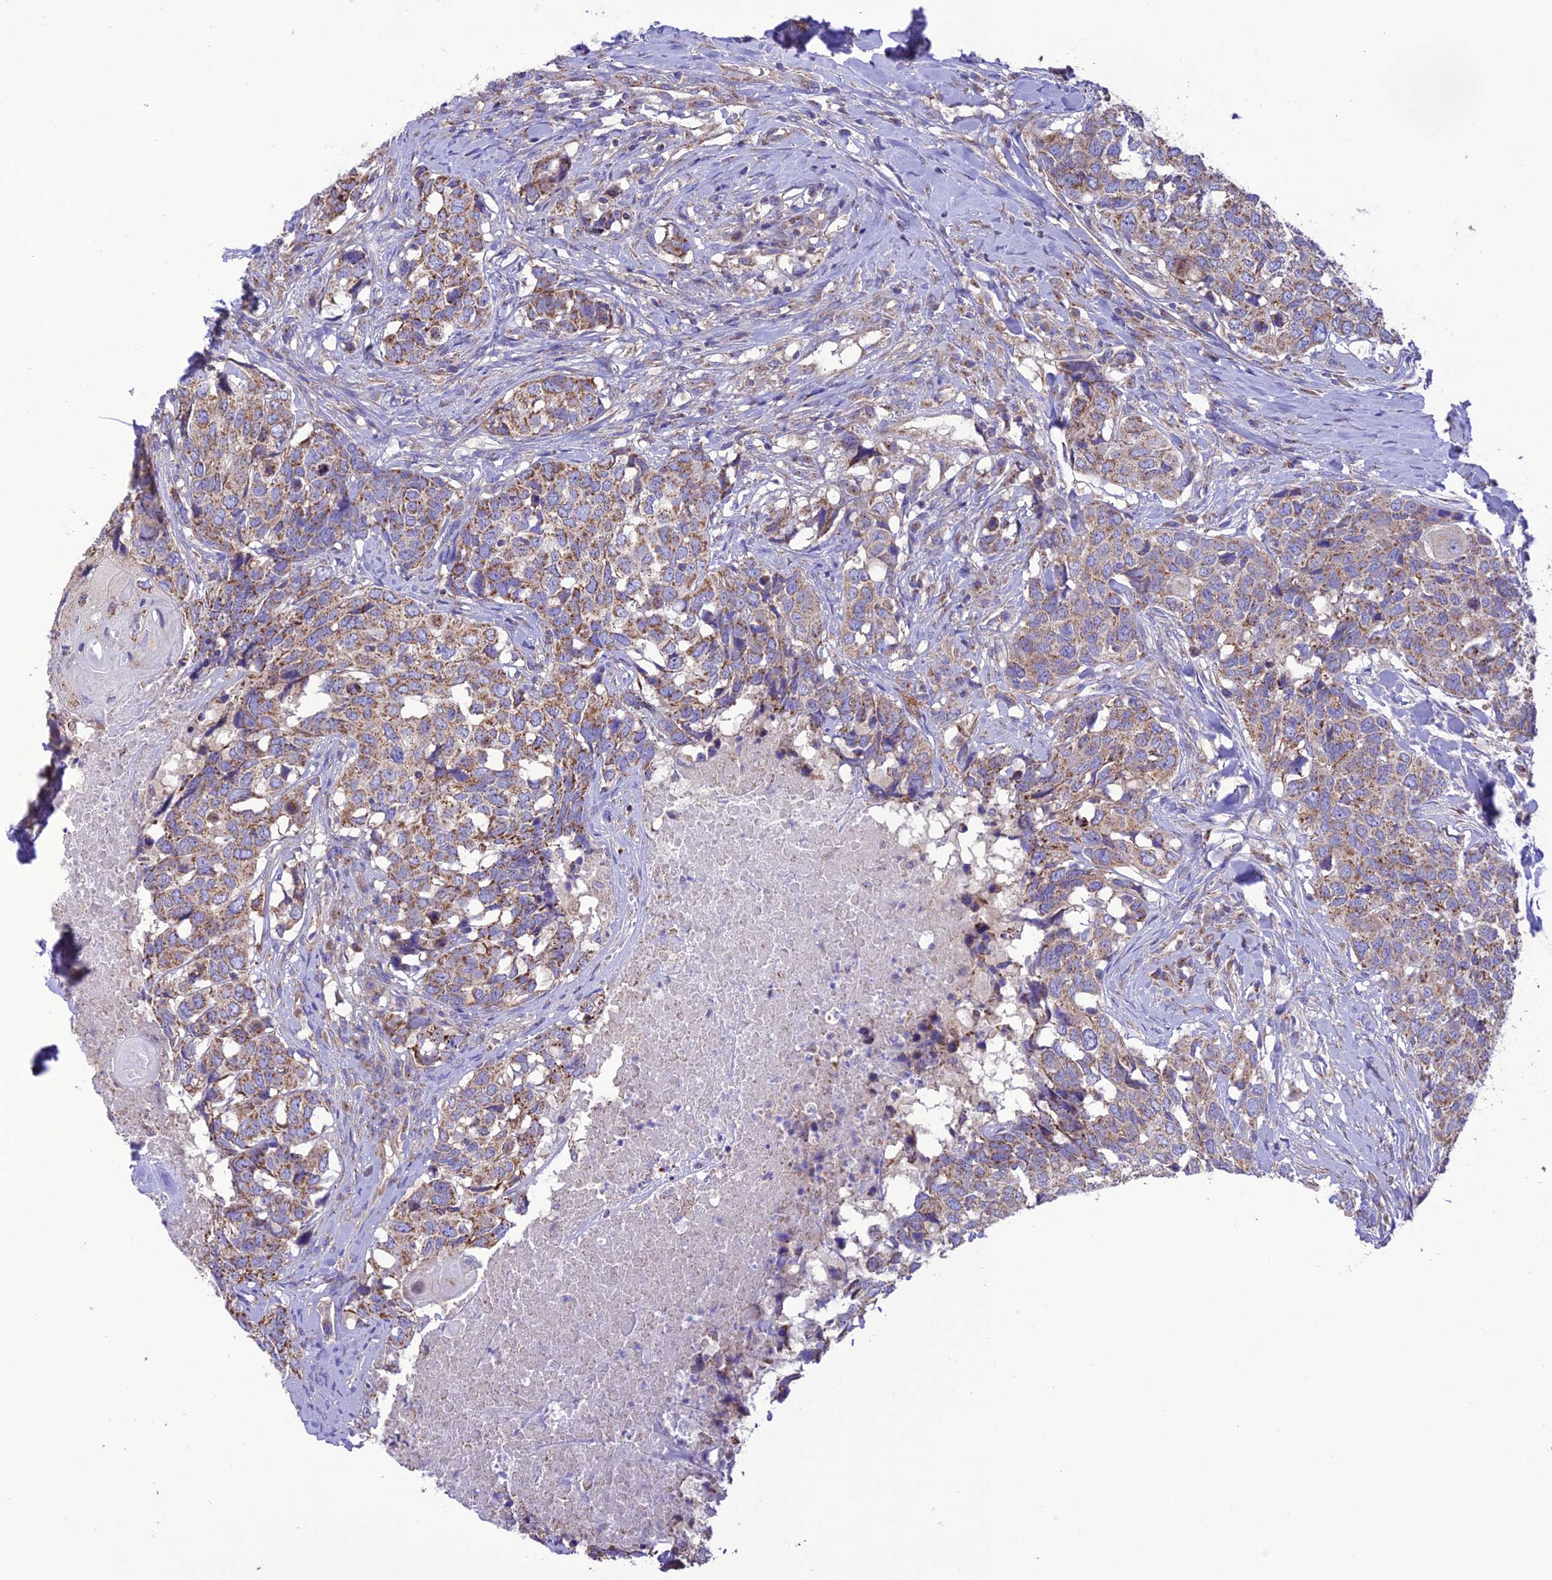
{"staining": {"intensity": "moderate", "quantity": ">75%", "location": "cytoplasmic/membranous"}, "tissue": "head and neck cancer", "cell_type": "Tumor cells", "image_type": "cancer", "snomed": [{"axis": "morphology", "description": "Squamous cell carcinoma, NOS"}, {"axis": "topography", "description": "Head-Neck"}], "caption": "An image showing moderate cytoplasmic/membranous positivity in about >75% of tumor cells in head and neck cancer, as visualized by brown immunohistochemical staining.", "gene": "MAP3K12", "patient": {"sex": "male", "age": 66}}